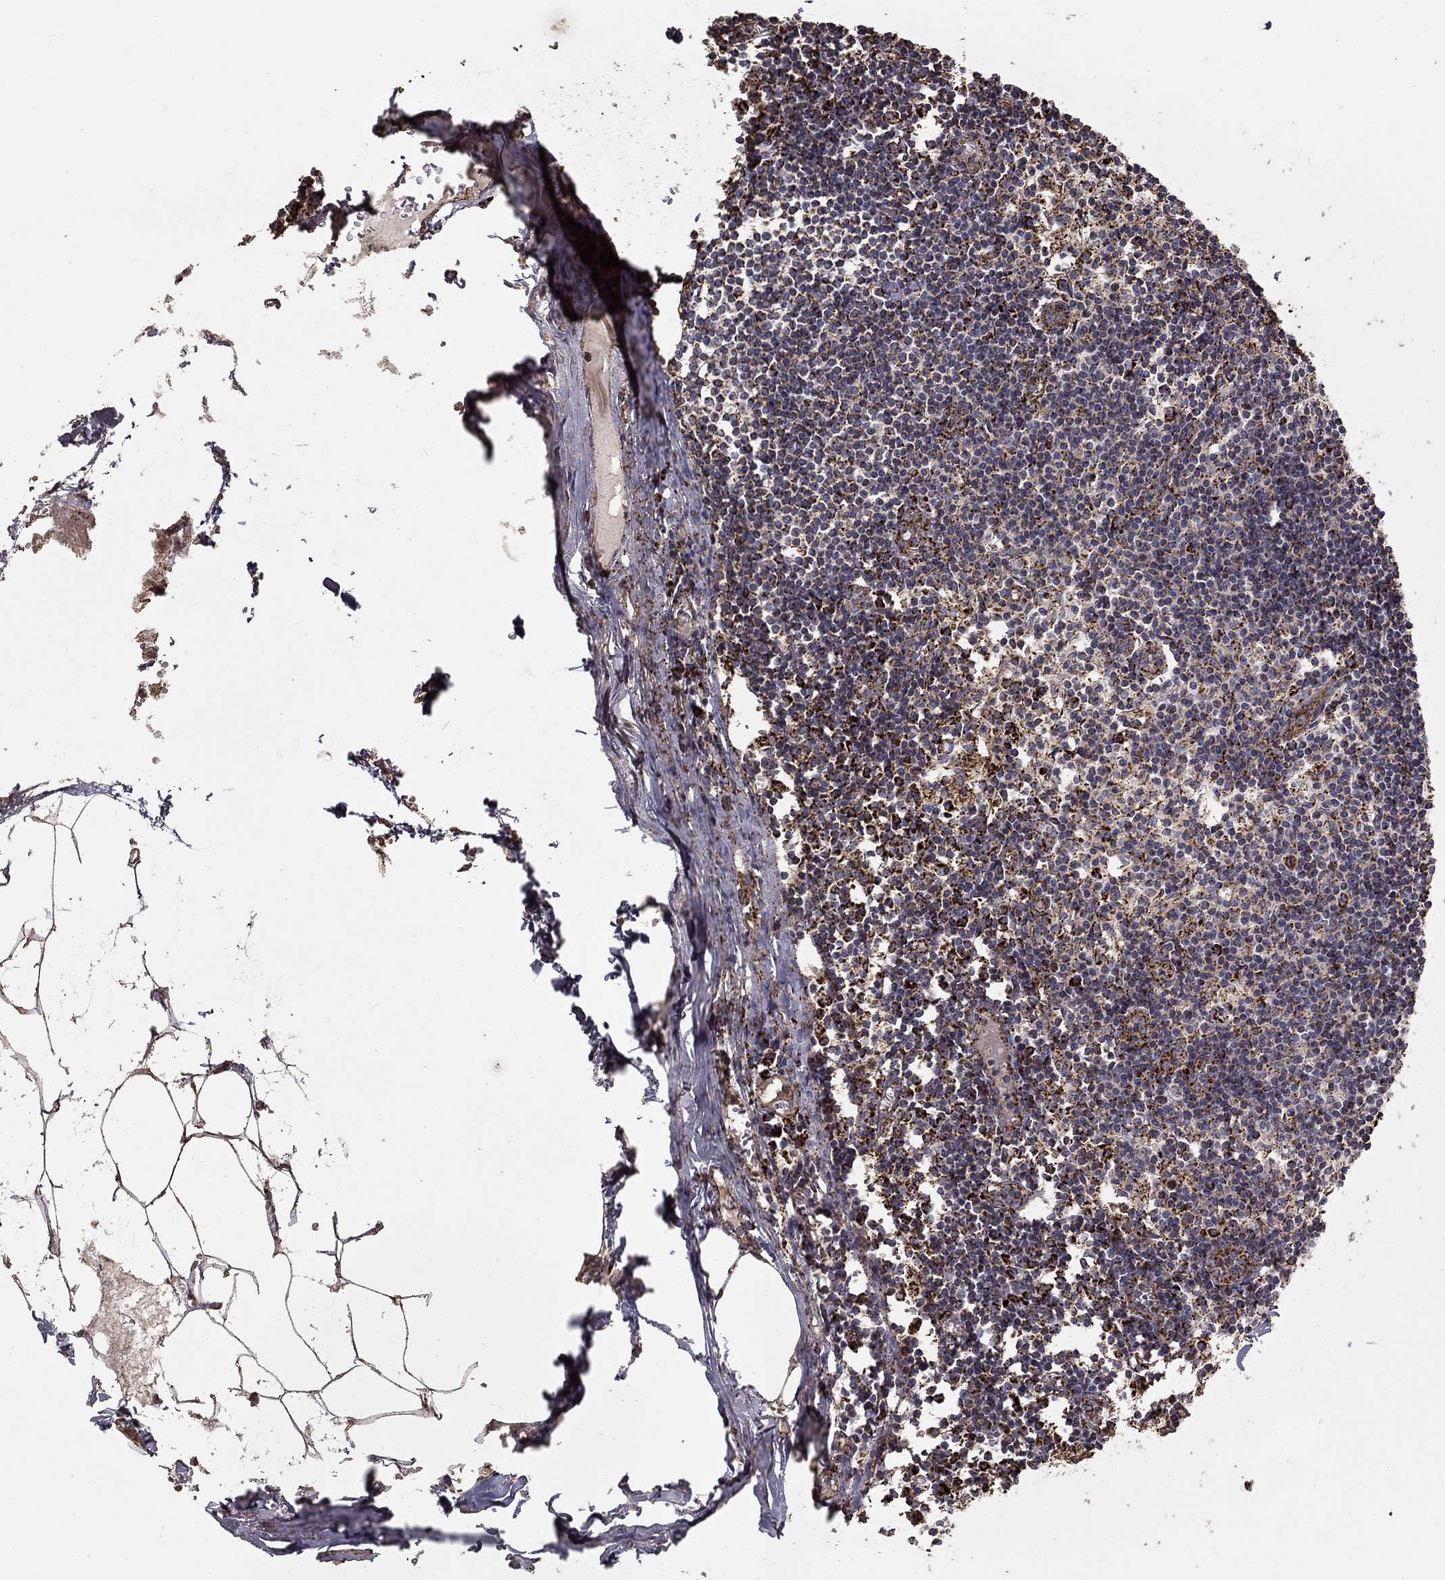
{"staining": {"intensity": "strong", "quantity": "<25%", "location": "cytoplasmic/membranous"}, "tissue": "lymph node", "cell_type": "Non-germinal center cells", "image_type": "normal", "snomed": [{"axis": "morphology", "description": "Normal tissue, NOS"}, {"axis": "topography", "description": "Lymph node"}], "caption": "Lymph node stained with DAB immunohistochemistry reveals medium levels of strong cytoplasmic/membranous positivity in approximately <25% of non-germinal center cells. (DAB (3,3'-diaminobenzidine) IHC, brown staining for protein, blue staining for nuclei).", "gene": "GCSH", "patient": {"sex": "male", "age": 59}}